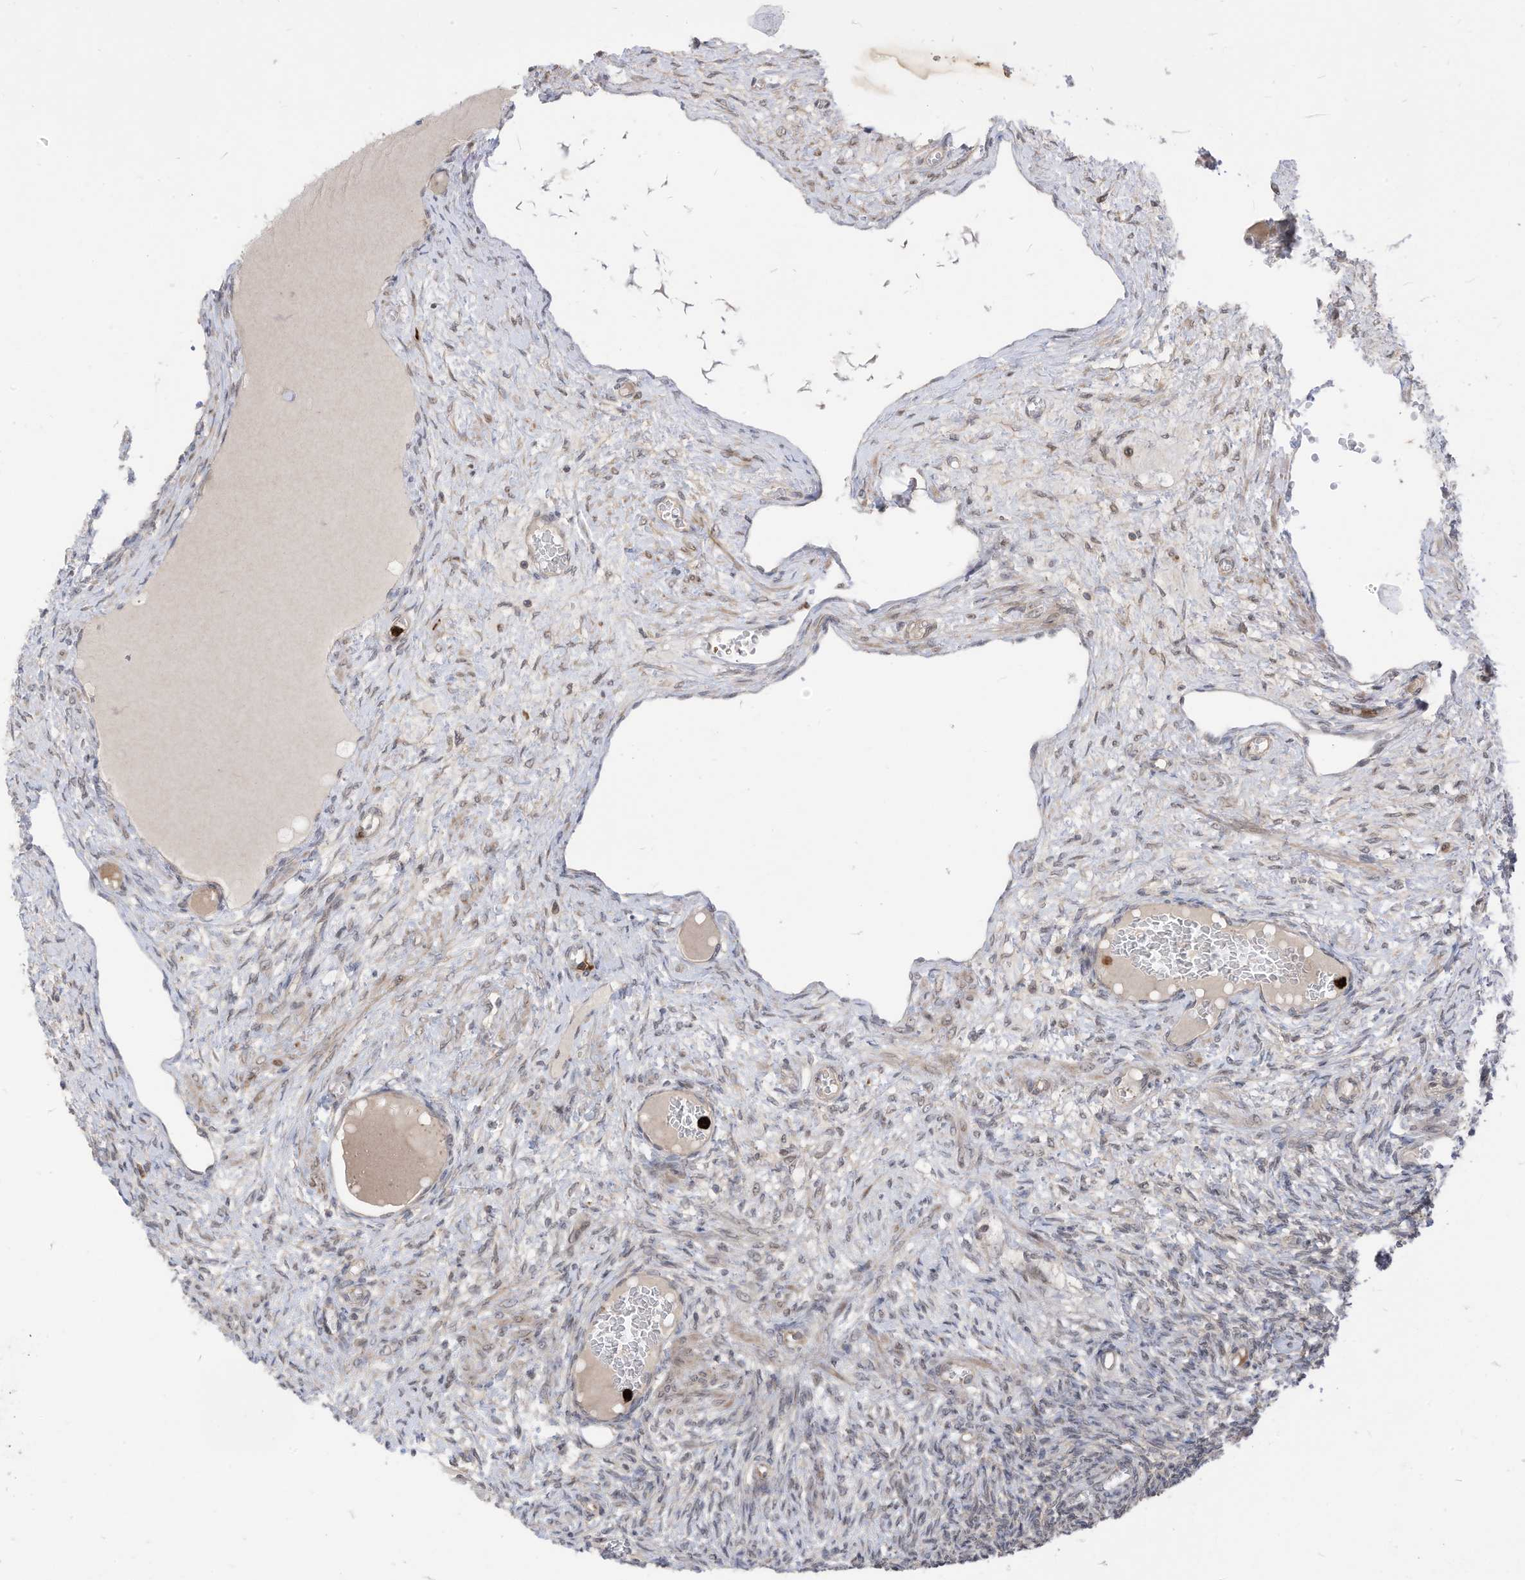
{"staining": {"intensity": "weak", "quantity": "<25%", "location": "cytoplasmic/membranous"}, "tissue": "ovary", "cell_type": "Ovarian stroma cells", "image_type": "normal", "snomed": [{"axis": "morphology", "description": "Normal tissue, NOS"}, {"axis": "topography", "description": "Ovary"}], "caption": "Immunohistochemical staining of benign human ovary shows no significant staining in ovarian stroma cells.", "gene": "CNKSR1", "patient": {"sex": "female", "age": 27}}